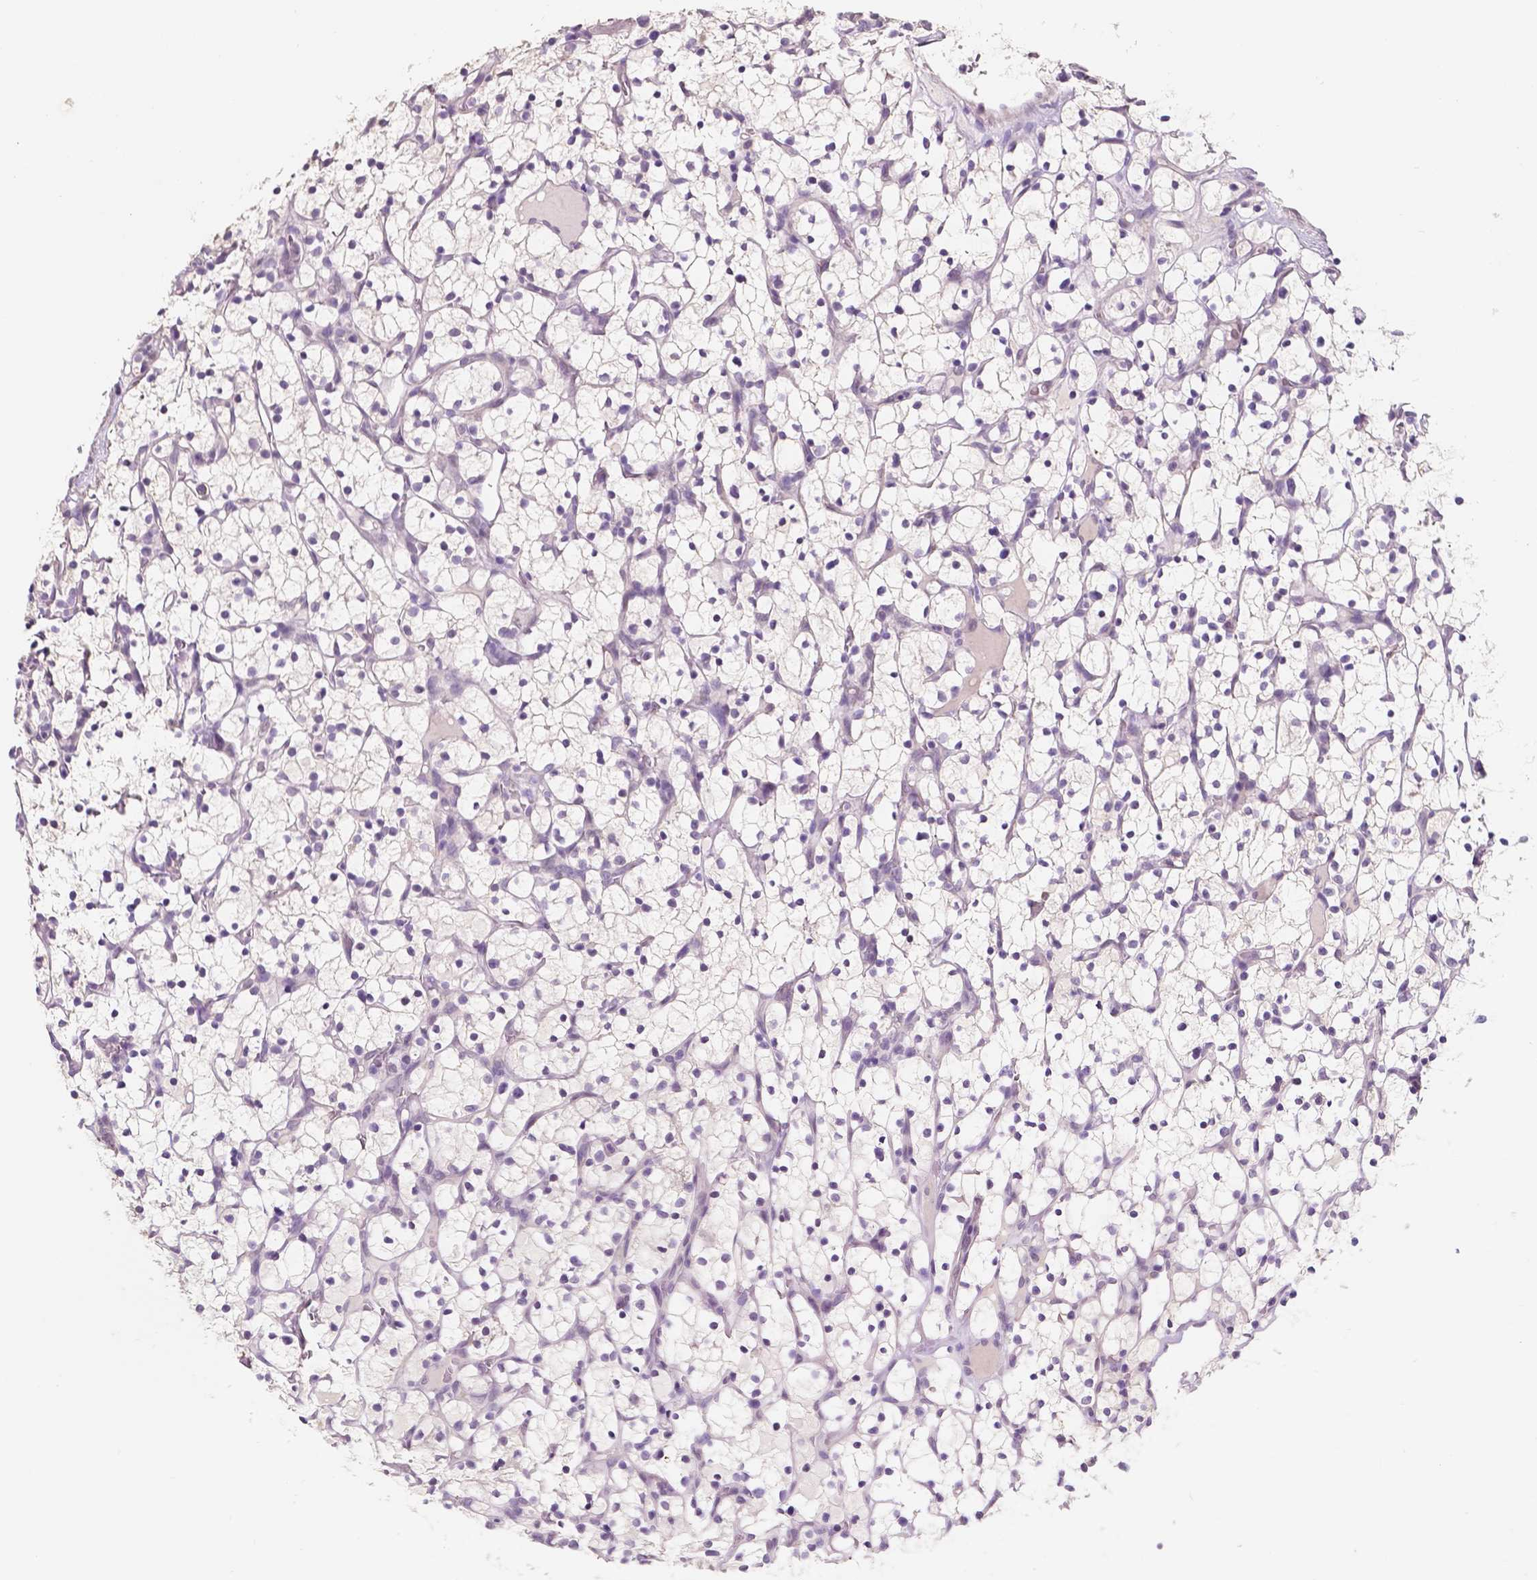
{"staining": {"intensity": "negative", "quantity": "none", "location": "none"}, "tissue": "renal cancer", "cell_type": "Tumor cells", "image_type": "cancer", "snomed": [{"axis": "morphology", "description": "Adenocarcinoma, NOS"}, {"axis": "topography", "description": "Kidney"}], "caption": "Tumor cells show no significant protein positivity in renal adenocarcinoma.", "gene": "TAL1", "patient": {"sex": "female", "age": 64}}